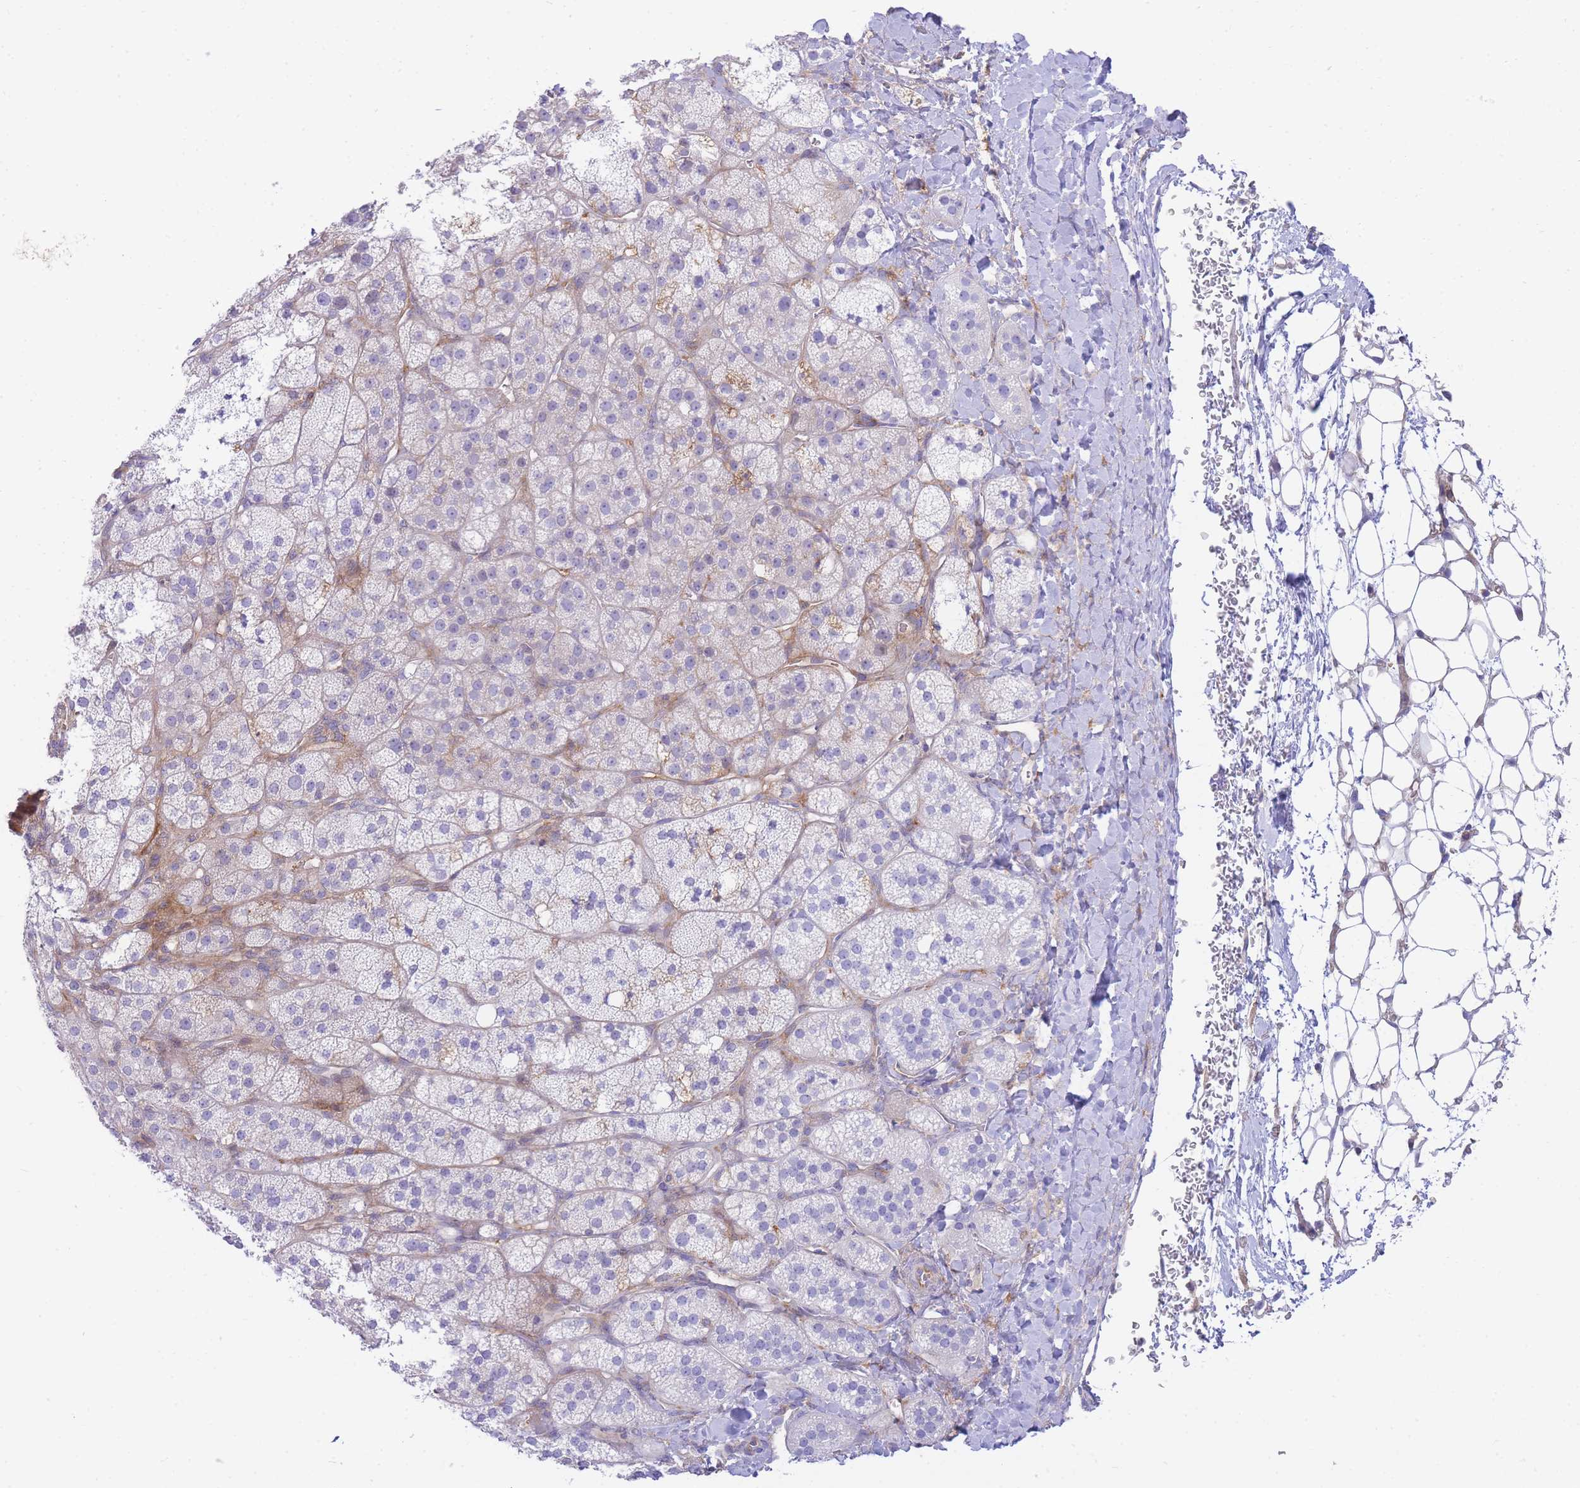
{"staining": {"intensity": "negative", "quantity": "none", "location": "none"}, "tissue": "adrenal gland", "cell_type": "Glandular cells", "image_type": "normal", "snomed": [{"axis": "morphology", "description": "Normal tissue, NOS"}, {"axis": "topography", "description": "Adrenal gland"}], "caption": "The IHC image has no significant positivity in glandular cells of adrenal gland.", "gene": "FBN3", "patient": {"sex": "male", "age": 61}}